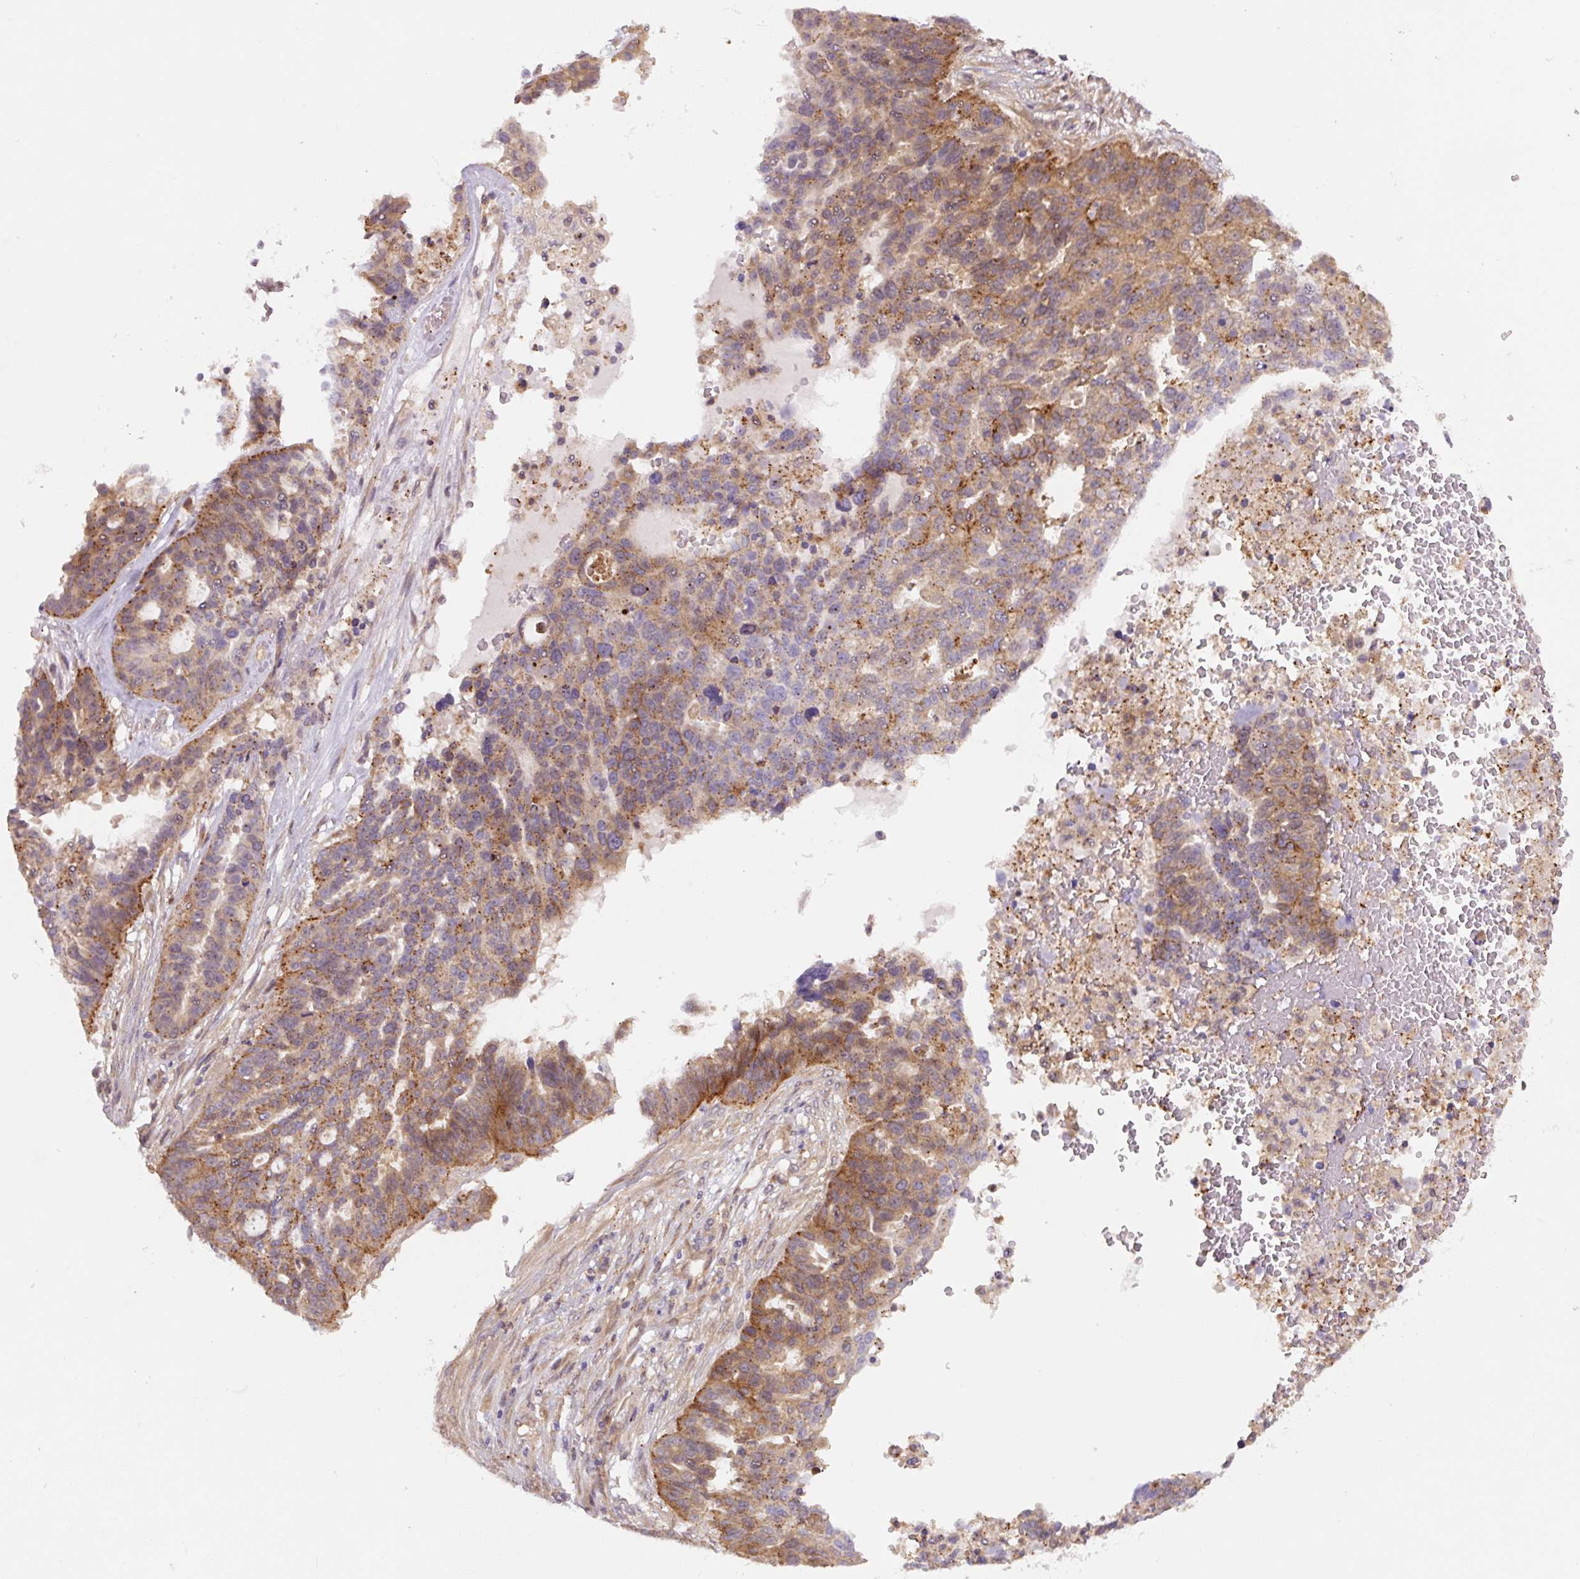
{"staining": {"intensity": "moderate", "quantity": "25%-75%", "location": "cytoplasmic/membranous"}, "tissue": "ovarian cancer", "cell_type": "Tumor cells", "image_type": "cancer", "snomed": [{"axis": "morphology", "description": "Cystadenocarcinoma, serous, NOS"}, {"axis": "topography", "description": "Ovary"}], "caption": "Human serous cystadenocarcinoma (ovarian) stained with a brown dye reveals moderate cytoplasmic/membranous positive positivity in approximately 25%-75% of tumor cells.", "gene": "ZSWIM7", "patient": {"sex": "female", "age": 59}}